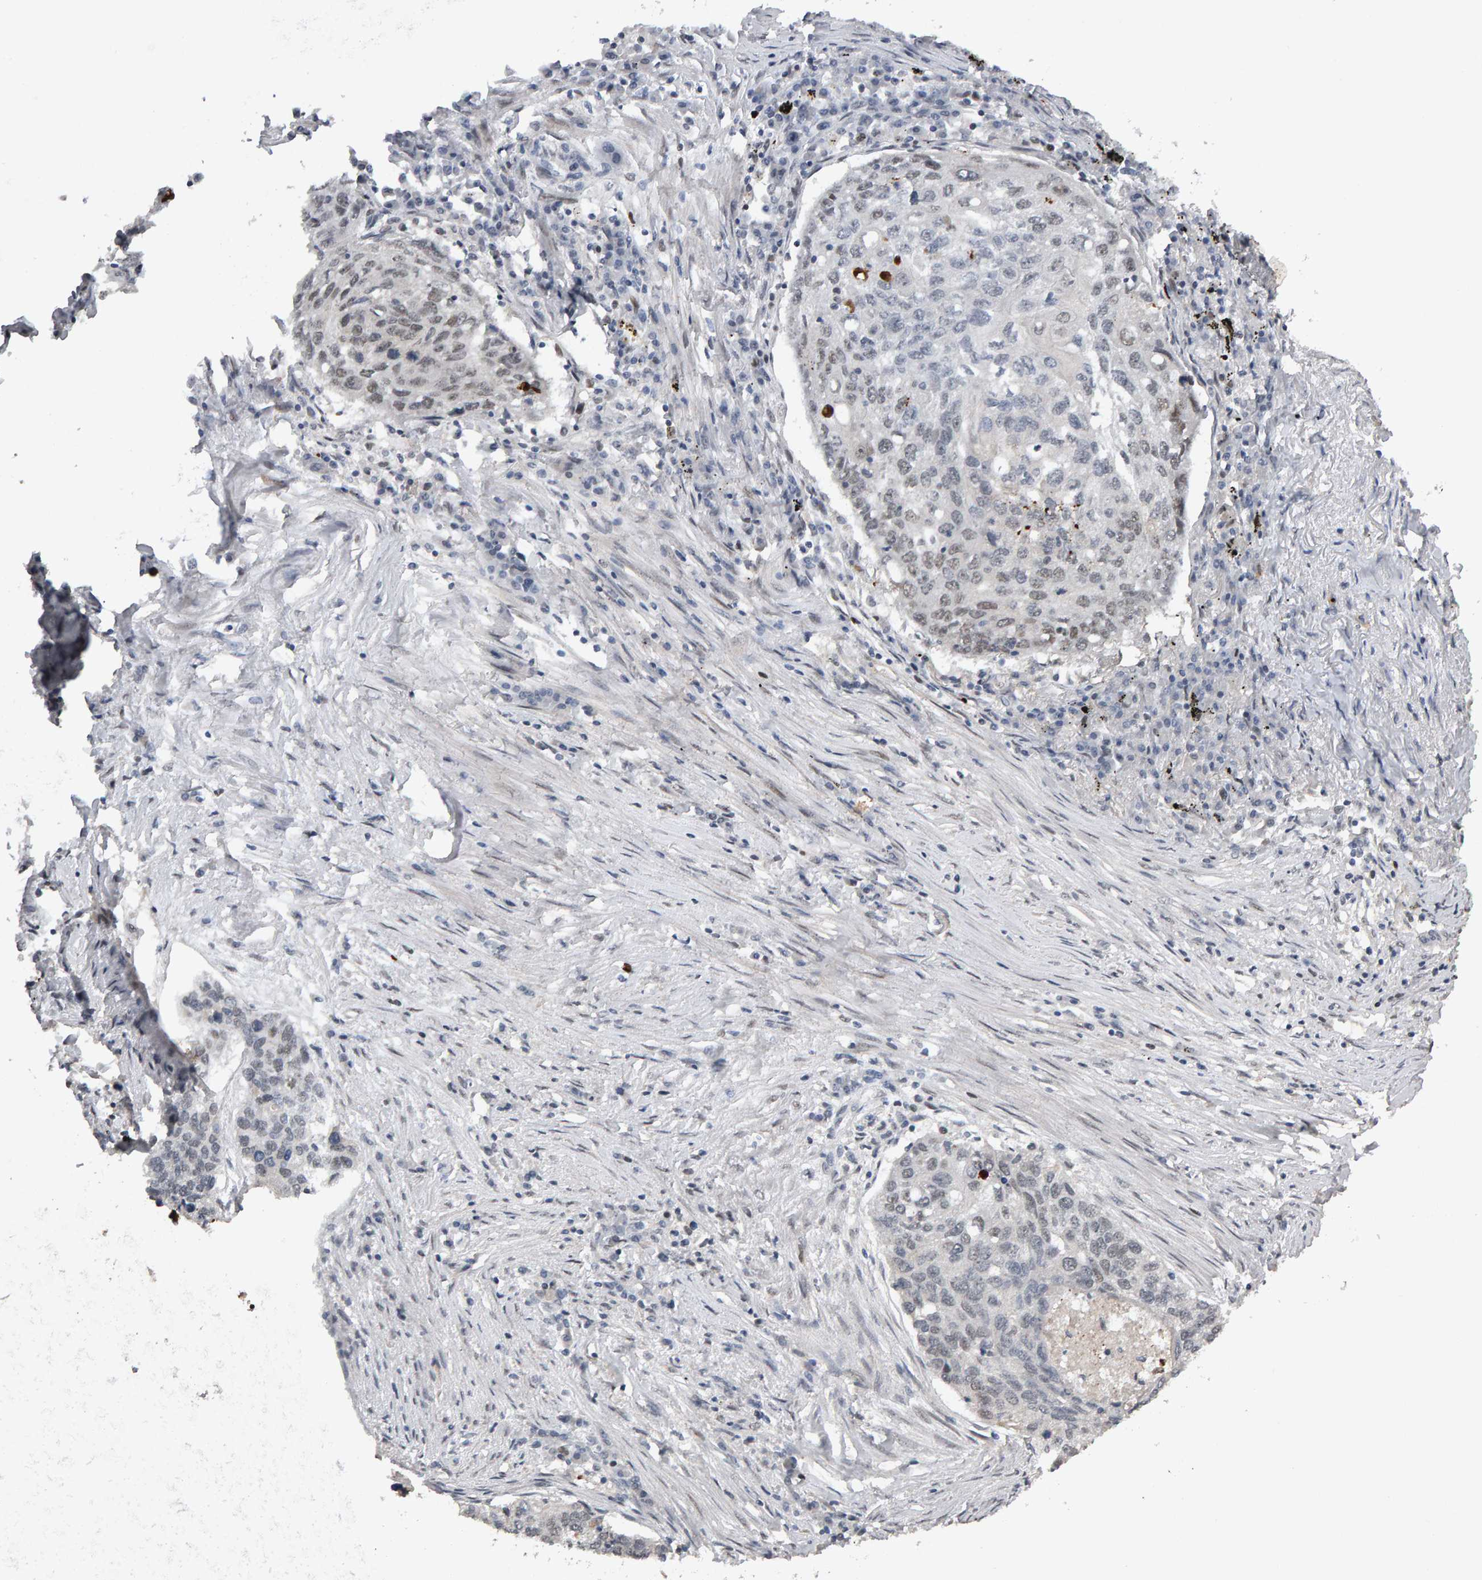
{"staining": {"intensity": "weak", "quantity": "25%-75%", "location": "nuclear"}, "tissue": "lung cancer", "cell_type": "Tumor cells", "image_type": "cancer", "snomed": [{"axis": "morphology", "description": "Squamous cell carcinoma, NOS"}, {"axis": "topography", "description": "Lung"}], "caption": "IHC staining of lung cancer, which reveals low levels of weak nuclear positivity in about 25%-75% of tumor cells indicating weak nuclear protein staining. The staining was performed using DAB (3,3'-diaminobenzidine) (brown) for protein detection and nuclei were counterstained in hematoxylin (blue).", "gene": "IPO8", "patient": {"sex": "female", "age": 63}}